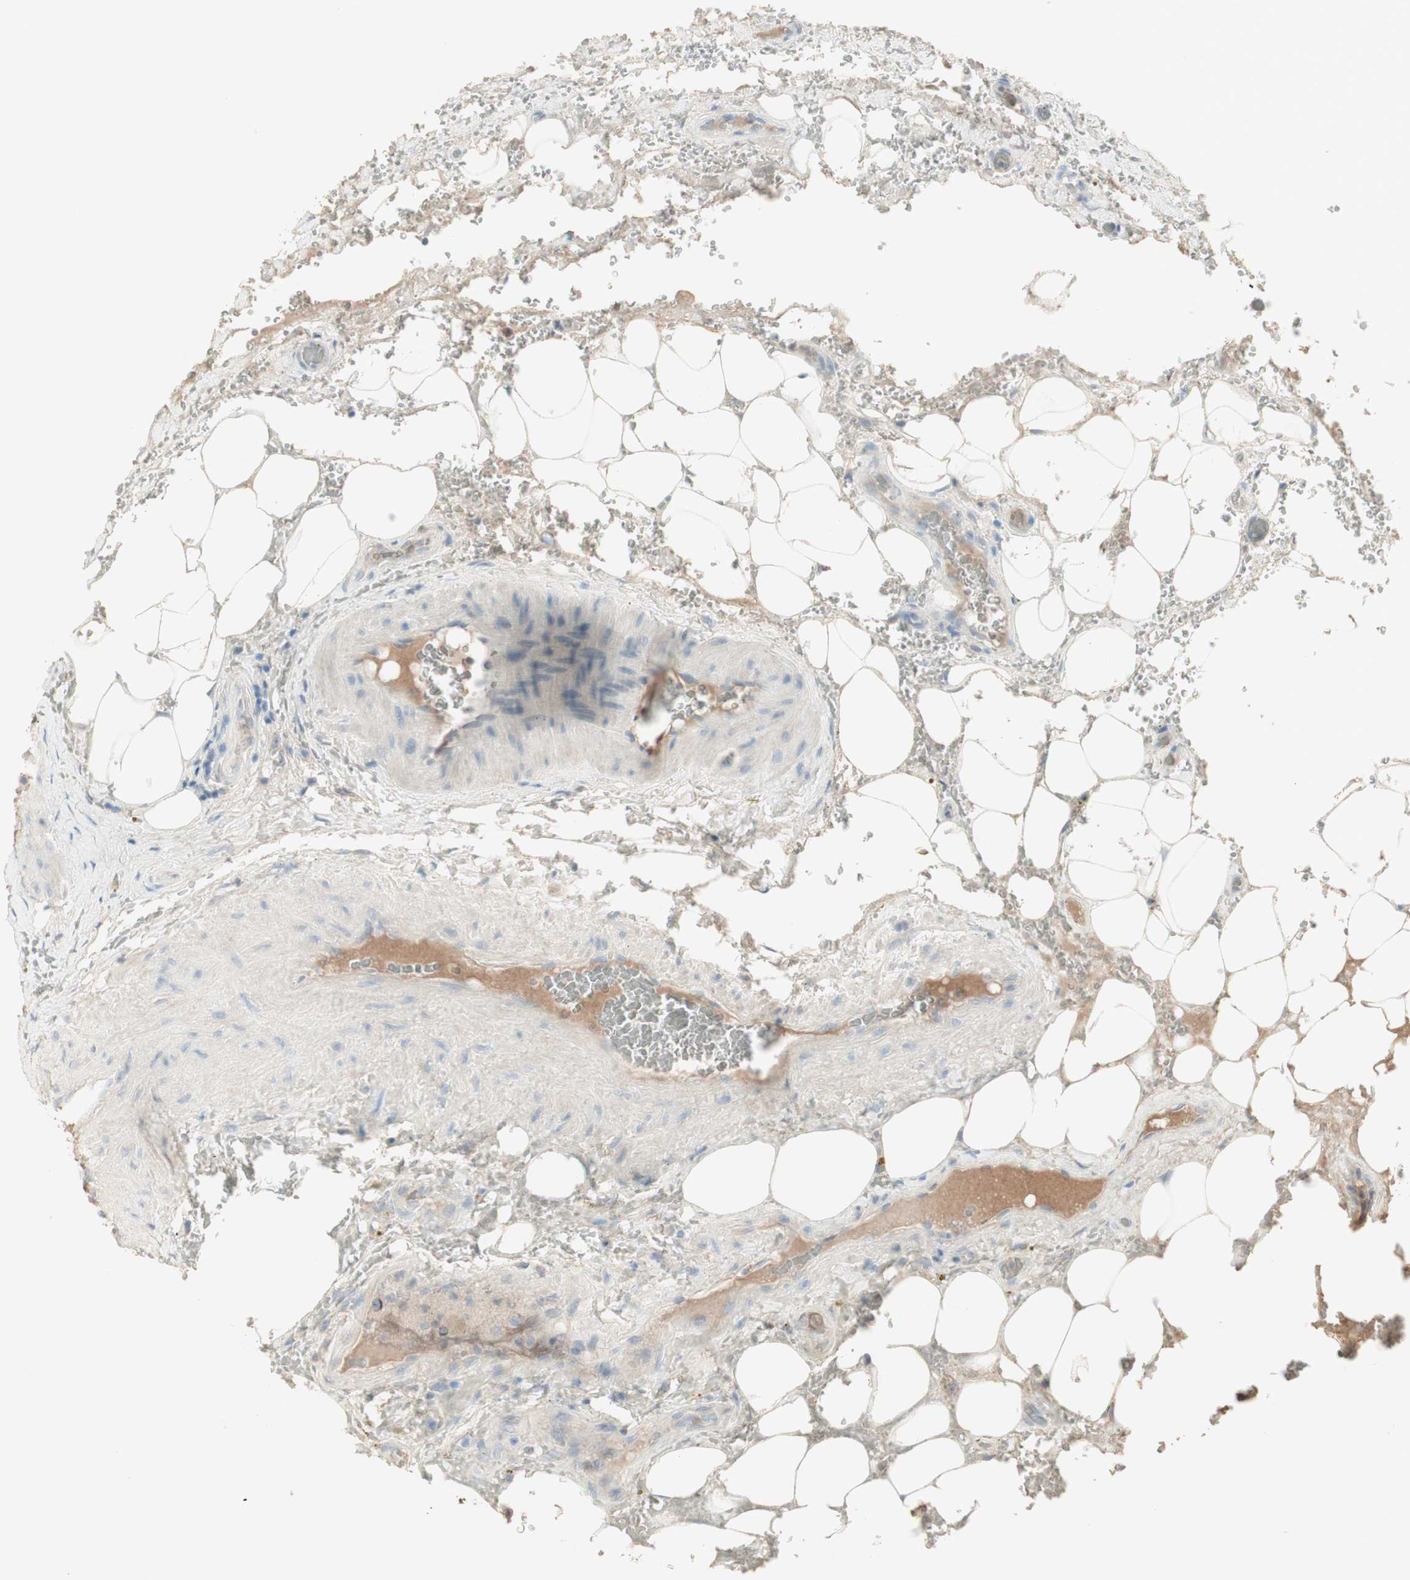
{"staining": {"intensity": "negative", "quantity": "none", "location": "none"}, "tissue": "thyroid cancer", "cell_type": "Tumor cells", "image_type": "cancer", "snomed": [{"axis": "morphology", "description": "Papillary adenocarcinoma, NOS"}, {"axis": "topography", "description": "Thyroid gland"}], "caption": "This histopathology image is of thyroid cancer stained with IHC to label a protein in brown with the nuclei are counter-stained blue. There is no staining in tumor cells.", "gene": "IFNG", "patient": {"sex": "male", "age": 77}}